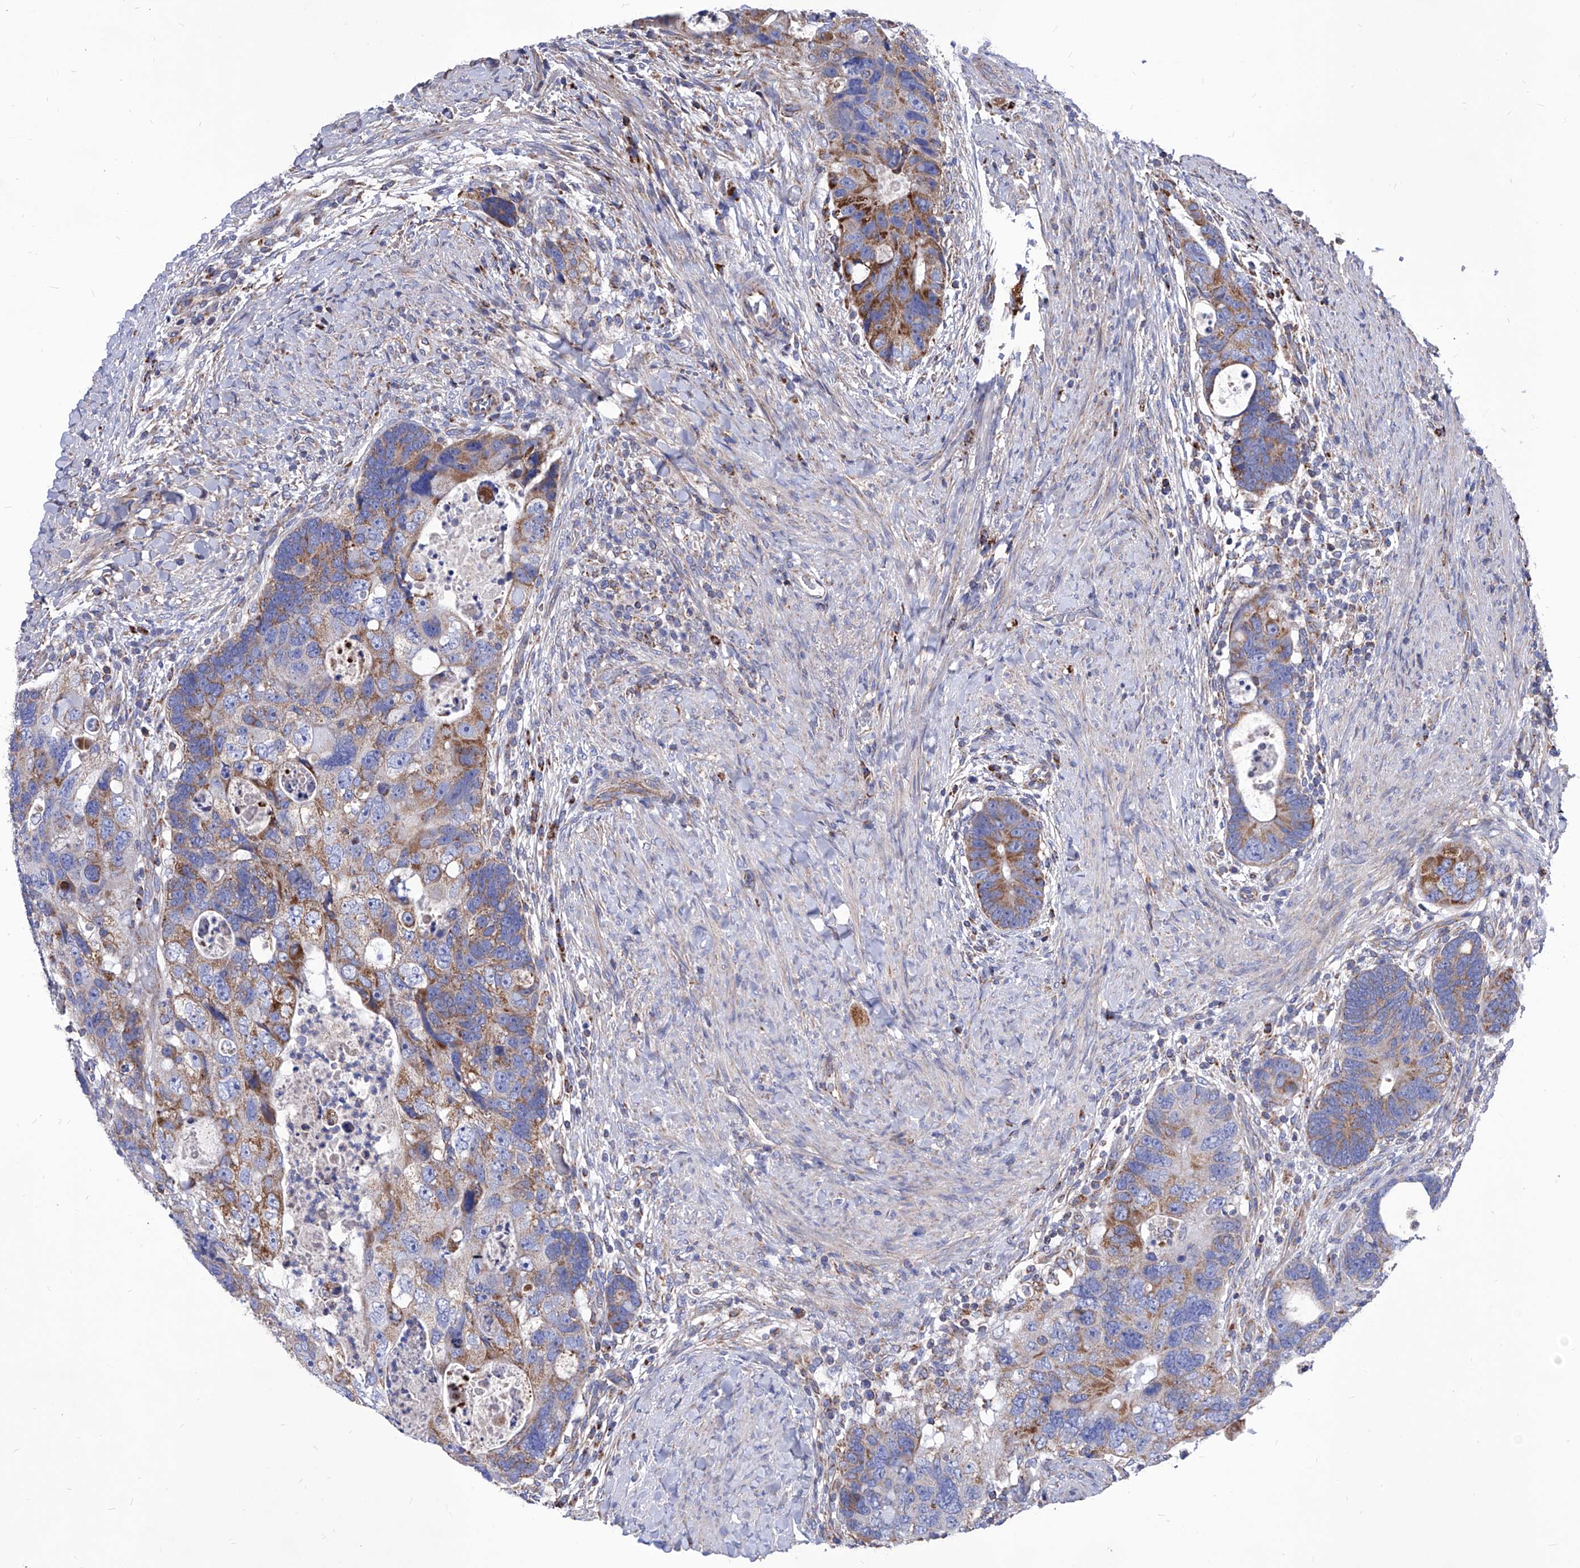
{"staining": {"intensity": "moderate", "quantity": ">75%", "location": "cytoplasmic/membranous"}, "tissue": "colorectal cancer", "cell_type": "Tumor cells", "image_type": "cancer", "snomed": [{"axis": "morphology", "description": "Adenocarcinoma, NOS"}, {"axis": "topography", "description": "Rectum"}], "caption": "A brown stain shows moderate cytoplasmic/membranous positivity of a protein in human colorectal cancer tumor cells.", "gene": "HRNR", "patient": {"sex": "male", "age": 59}}